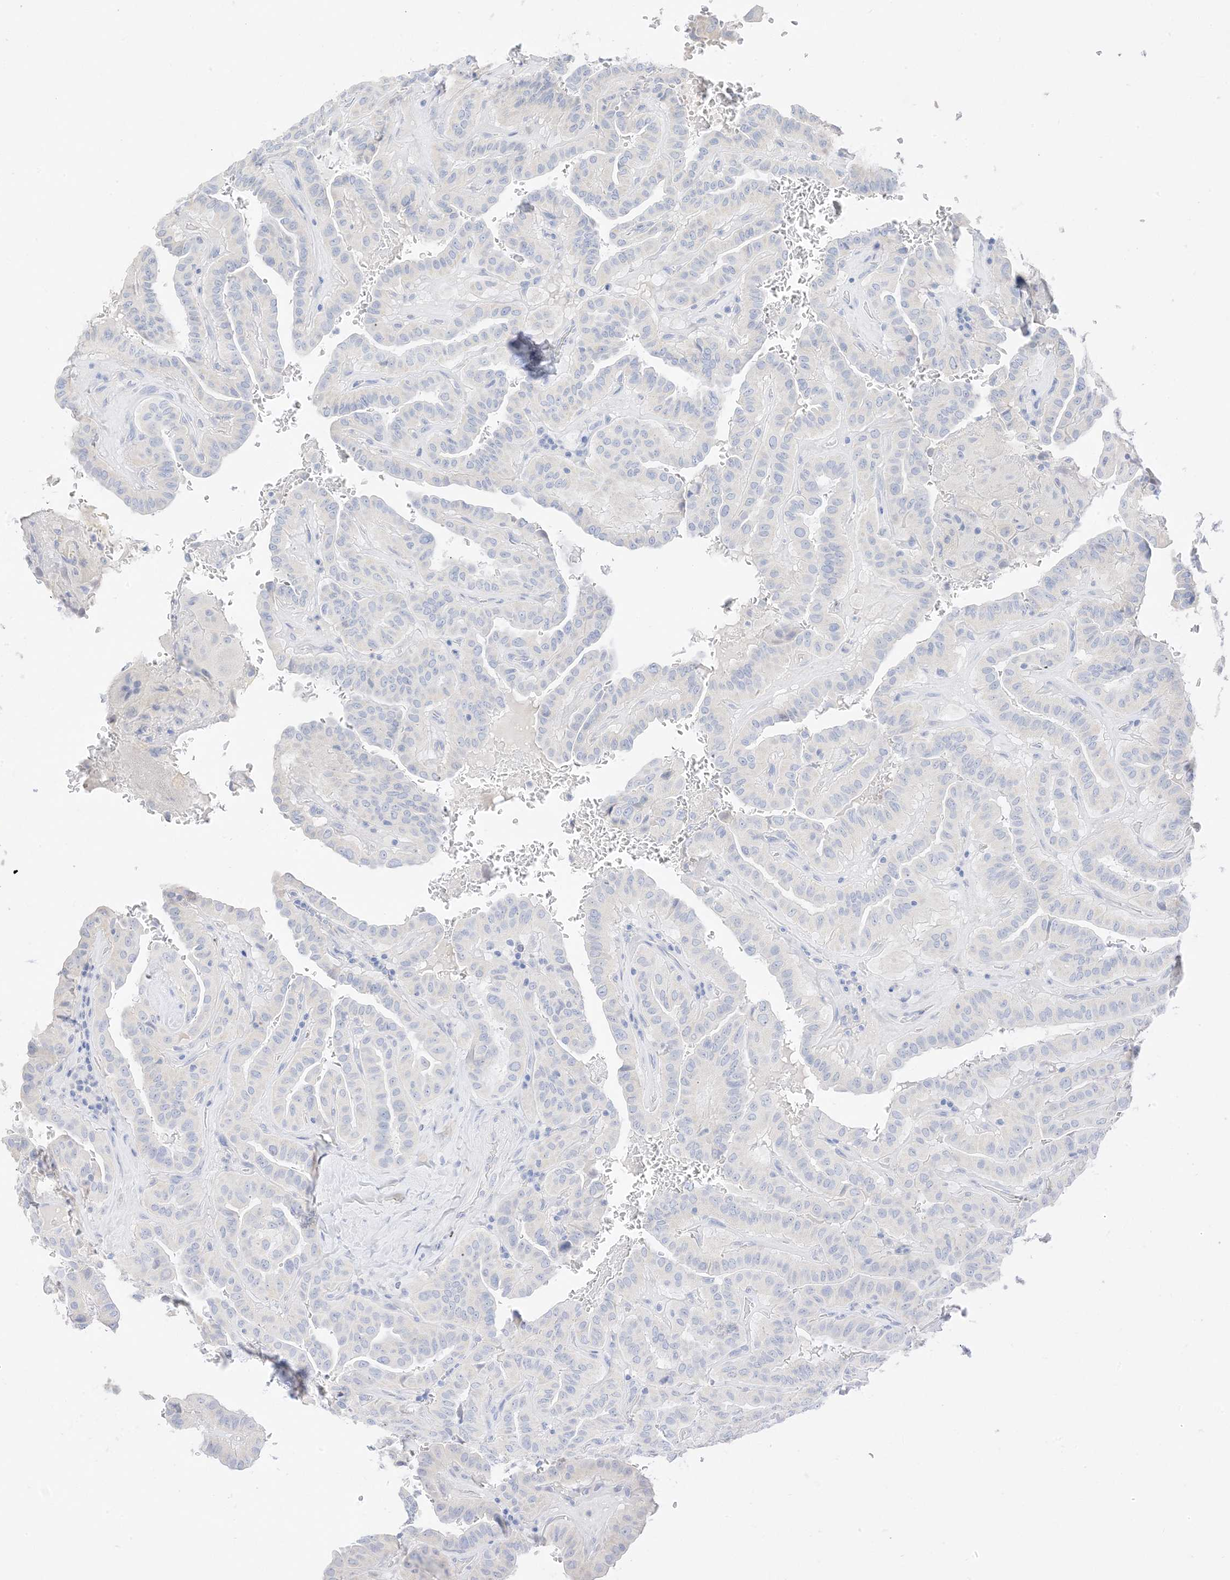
{"staining": {"intensity": "negative", "quantity": "none", "location": "none"}, "tissue": "thyroid cancer", "cell_type": "Tumor cells", "image_type": "cancer", "snomed": [{"axis": "morphology", "description": "Papillary adenocarcinoma, NOS"}, {"axis": "topography", "description": "Thyroid gland"}], "caption": "Immunohistochemistry (IHC) photomicrograph of neoplastic tissue: thyroid cancer (papillary adenocarcinoma) stained with DAB demonstrates no significant protein positivity in tumor cells.", "gene": "MUC17", "patient": {"sex": "male", "age": 77}}